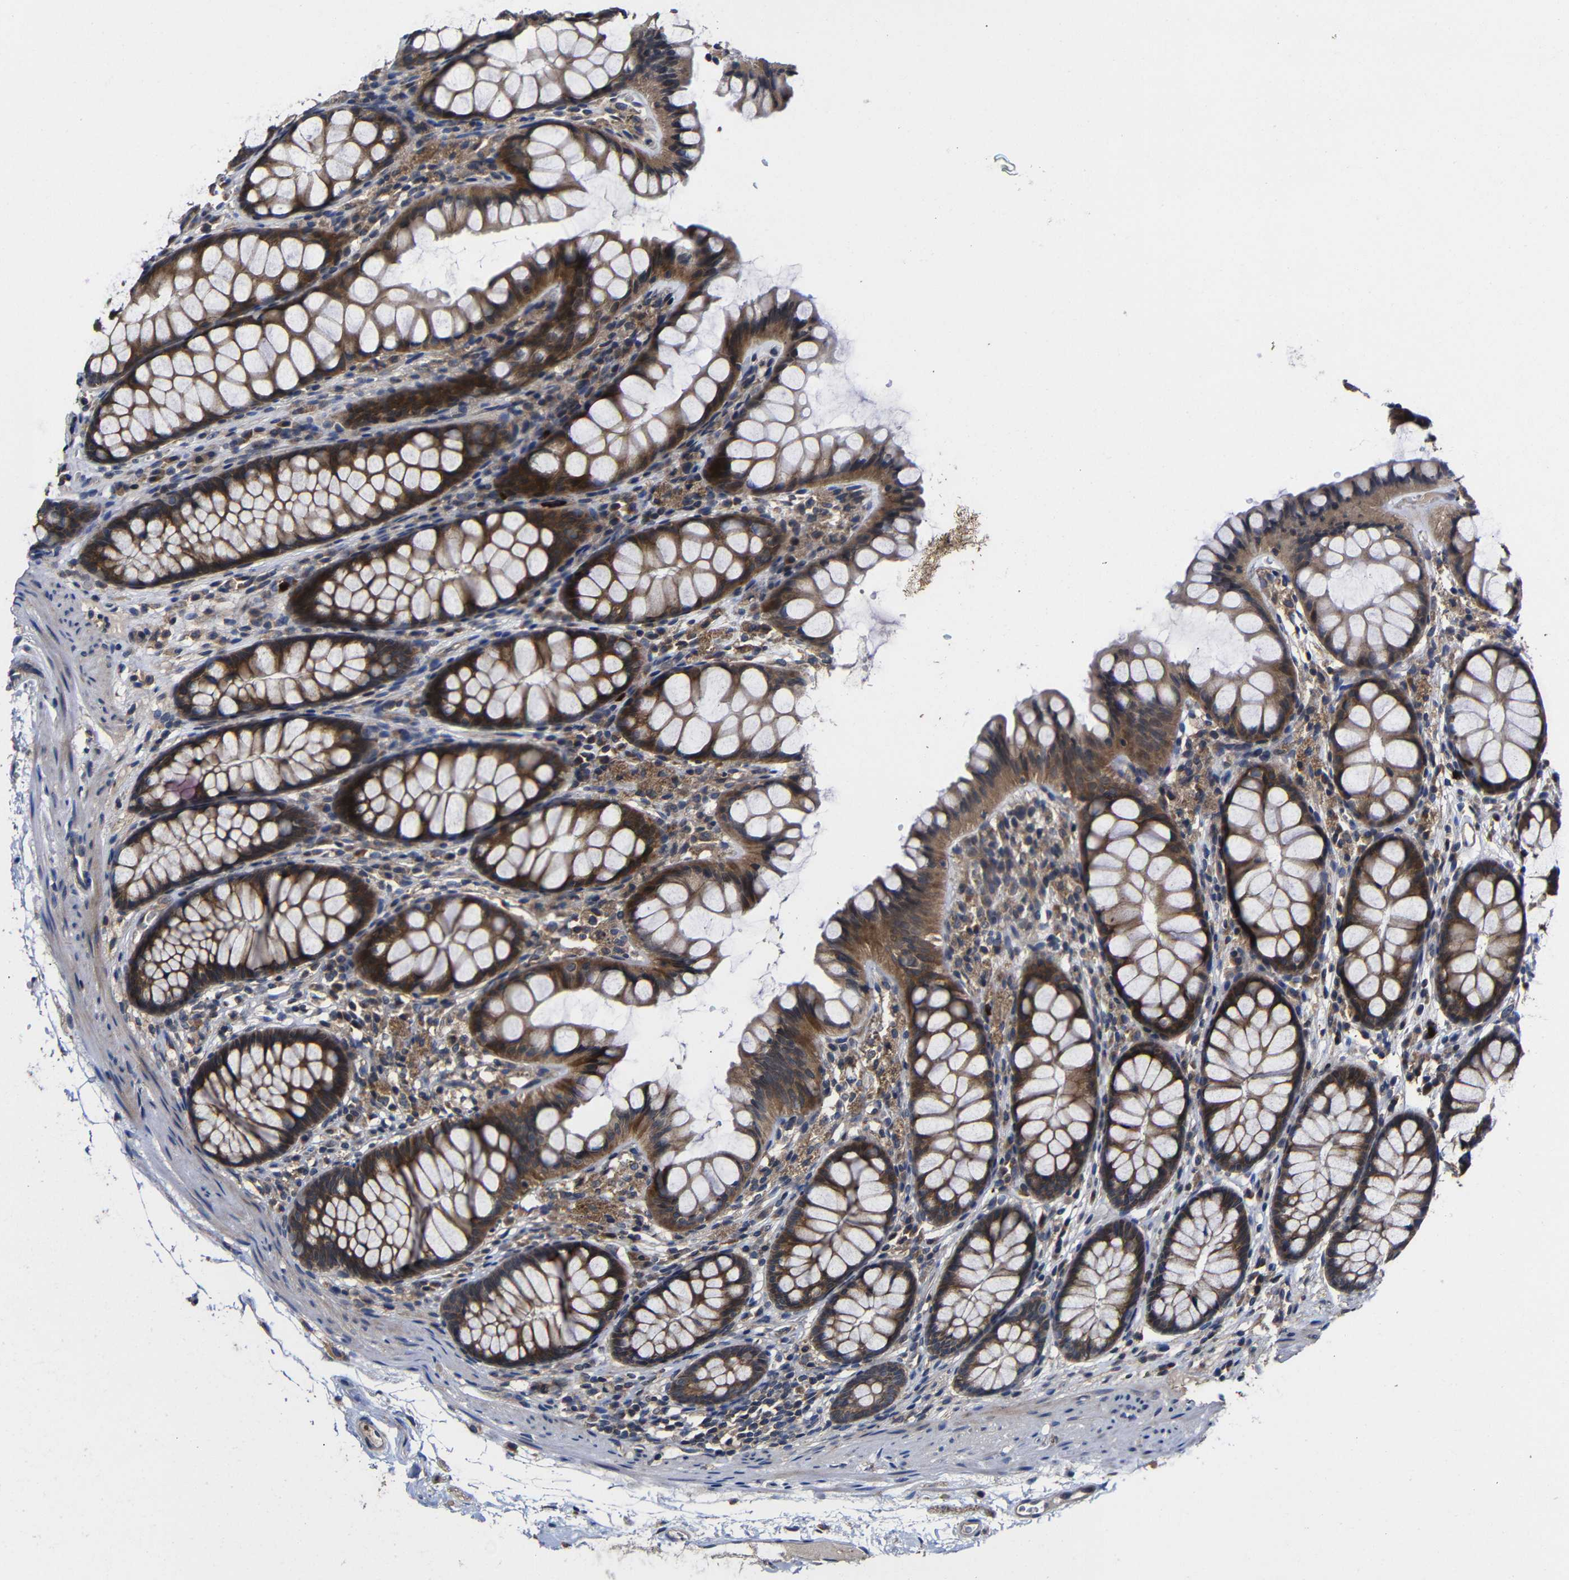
{"staining": {"intensity": "moderate", "quantity": "25%-75%", "location": "cytoplasmic/membranous"}, "tissue": "colon", "cell_type": "Endothelial cells", "image_type": "normal", "snomed": [{"axis": "morphology", "description": "Normal tissue, NOS"}, {"axis": "topography", "description": "Colon"}], "caption": "Immunohistochemical staining of benign colon demonstrates medium levels of moderate cytoplasmic/membranous positivity in approximately 25%-75% of endothelial cells.", "gene": "LPAR5", "patient": {"sex": "female", "age": 55}}